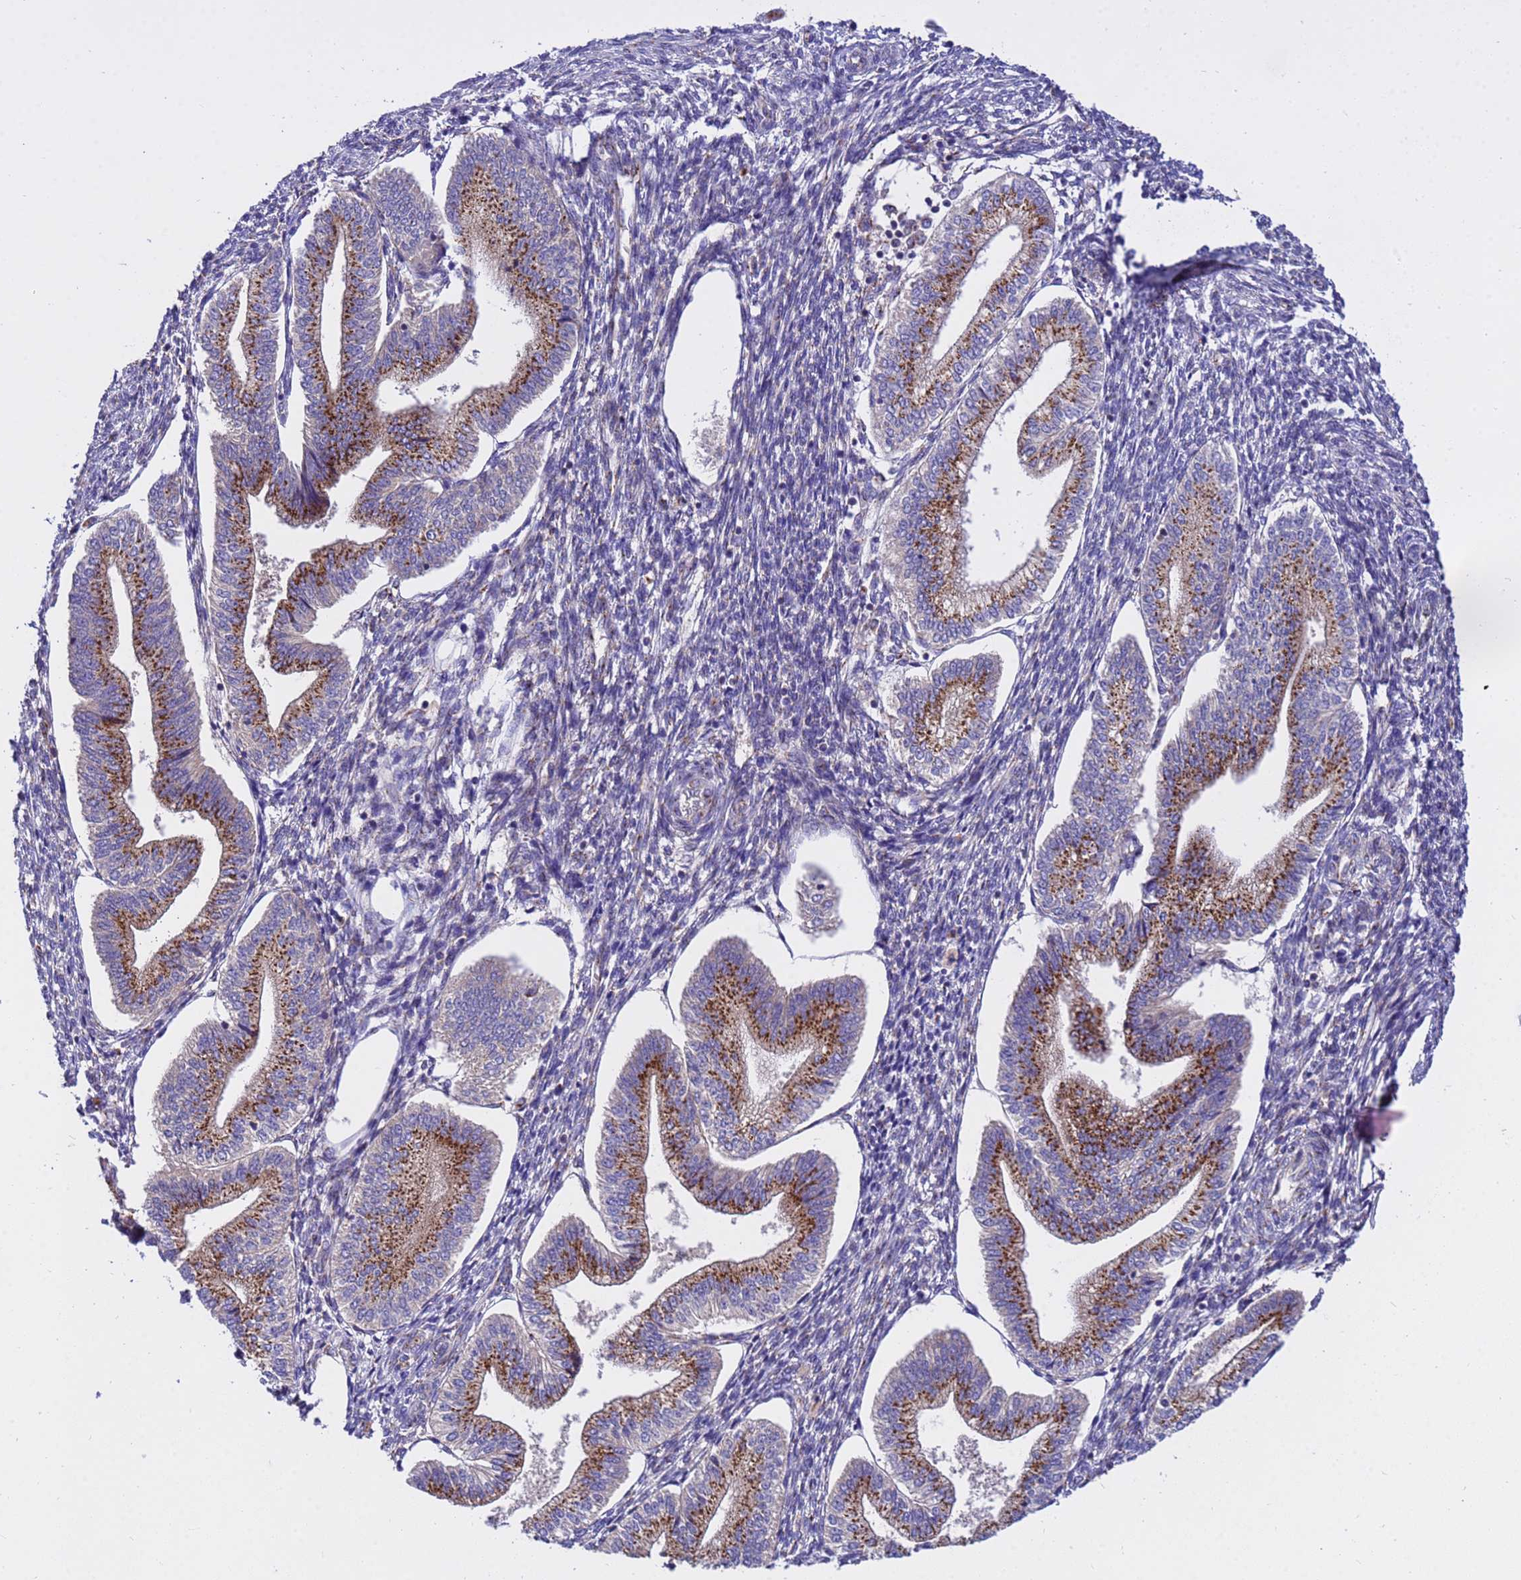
{"staining": {"intensity": "moderate", "quantity": "25%-75%", "location": "cytoplasmic/membranous"}, "tissue": "endometrium", "cell_type": "Cells in endometrial stroma", "image_type": "normal", "snomed": [{"axis": "morphology", "description": "Normal tissue, NOS"}, {"axis": "topography", "description": "Endometrium"}], "caption": "Cells in endometrial stroma exhibit medium levels of moderate cytoplasmic/membranous expression in approximately 25%-75% of cells in benign human endometrium.", "gene": "HPS3", "patient": {"sex": "female", "age": 34}}